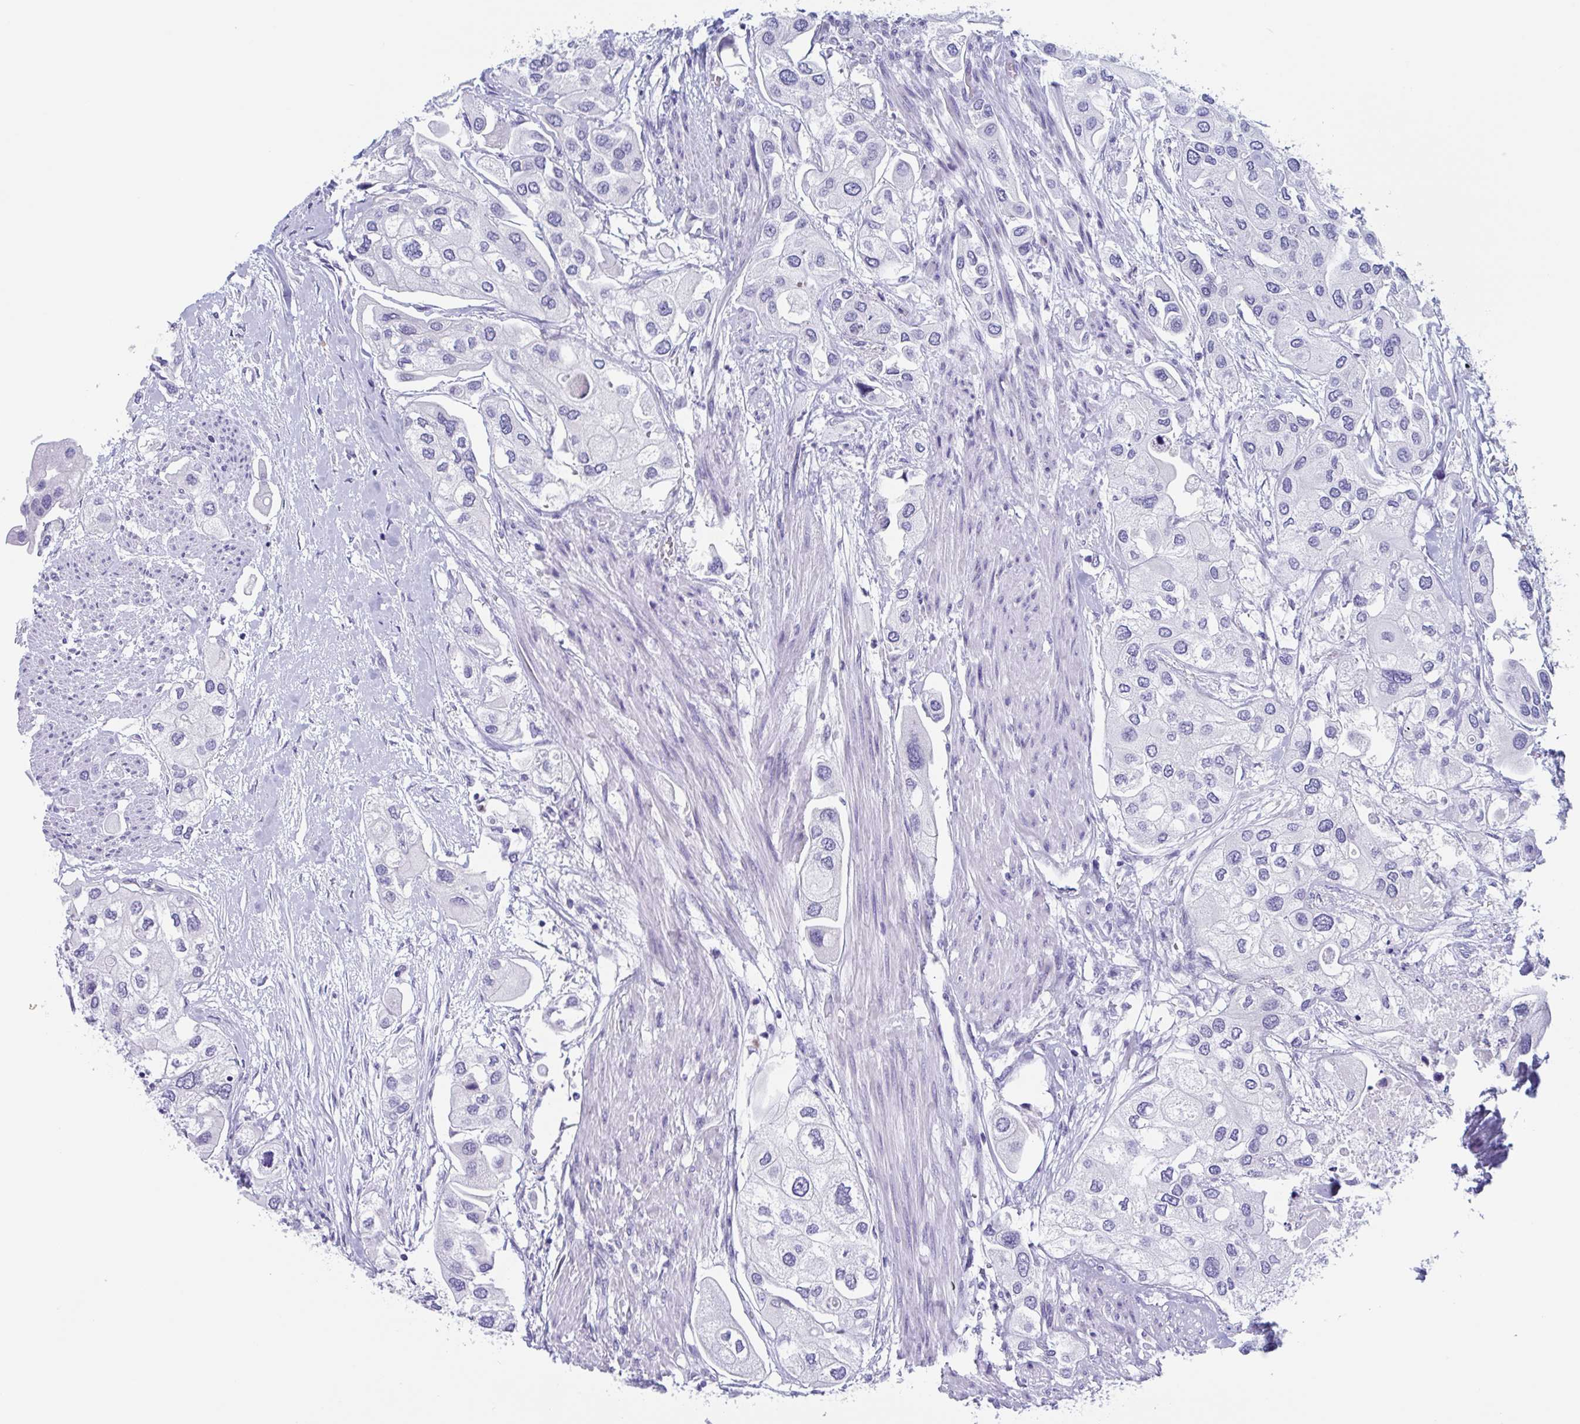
{"staining": {"intensity": "negative", "quantity": "none", "location": "none"}, "tissue": "urothelial cancer", "cell_type": "Tumor cells", "image_type": "cancer", "snomed": [{"axis": "morphology", "description": "Urothelial carcinoma, High grade"}, {"axis": "topography", "description": "Urinary bladder"}], "caption": "IHC histopathology image of urothelial cancer stained for a protein (brown), which reveals no expression in tumor cells.", "gene": "CDX4", "patient": {"sex": "male", "age": 64}}